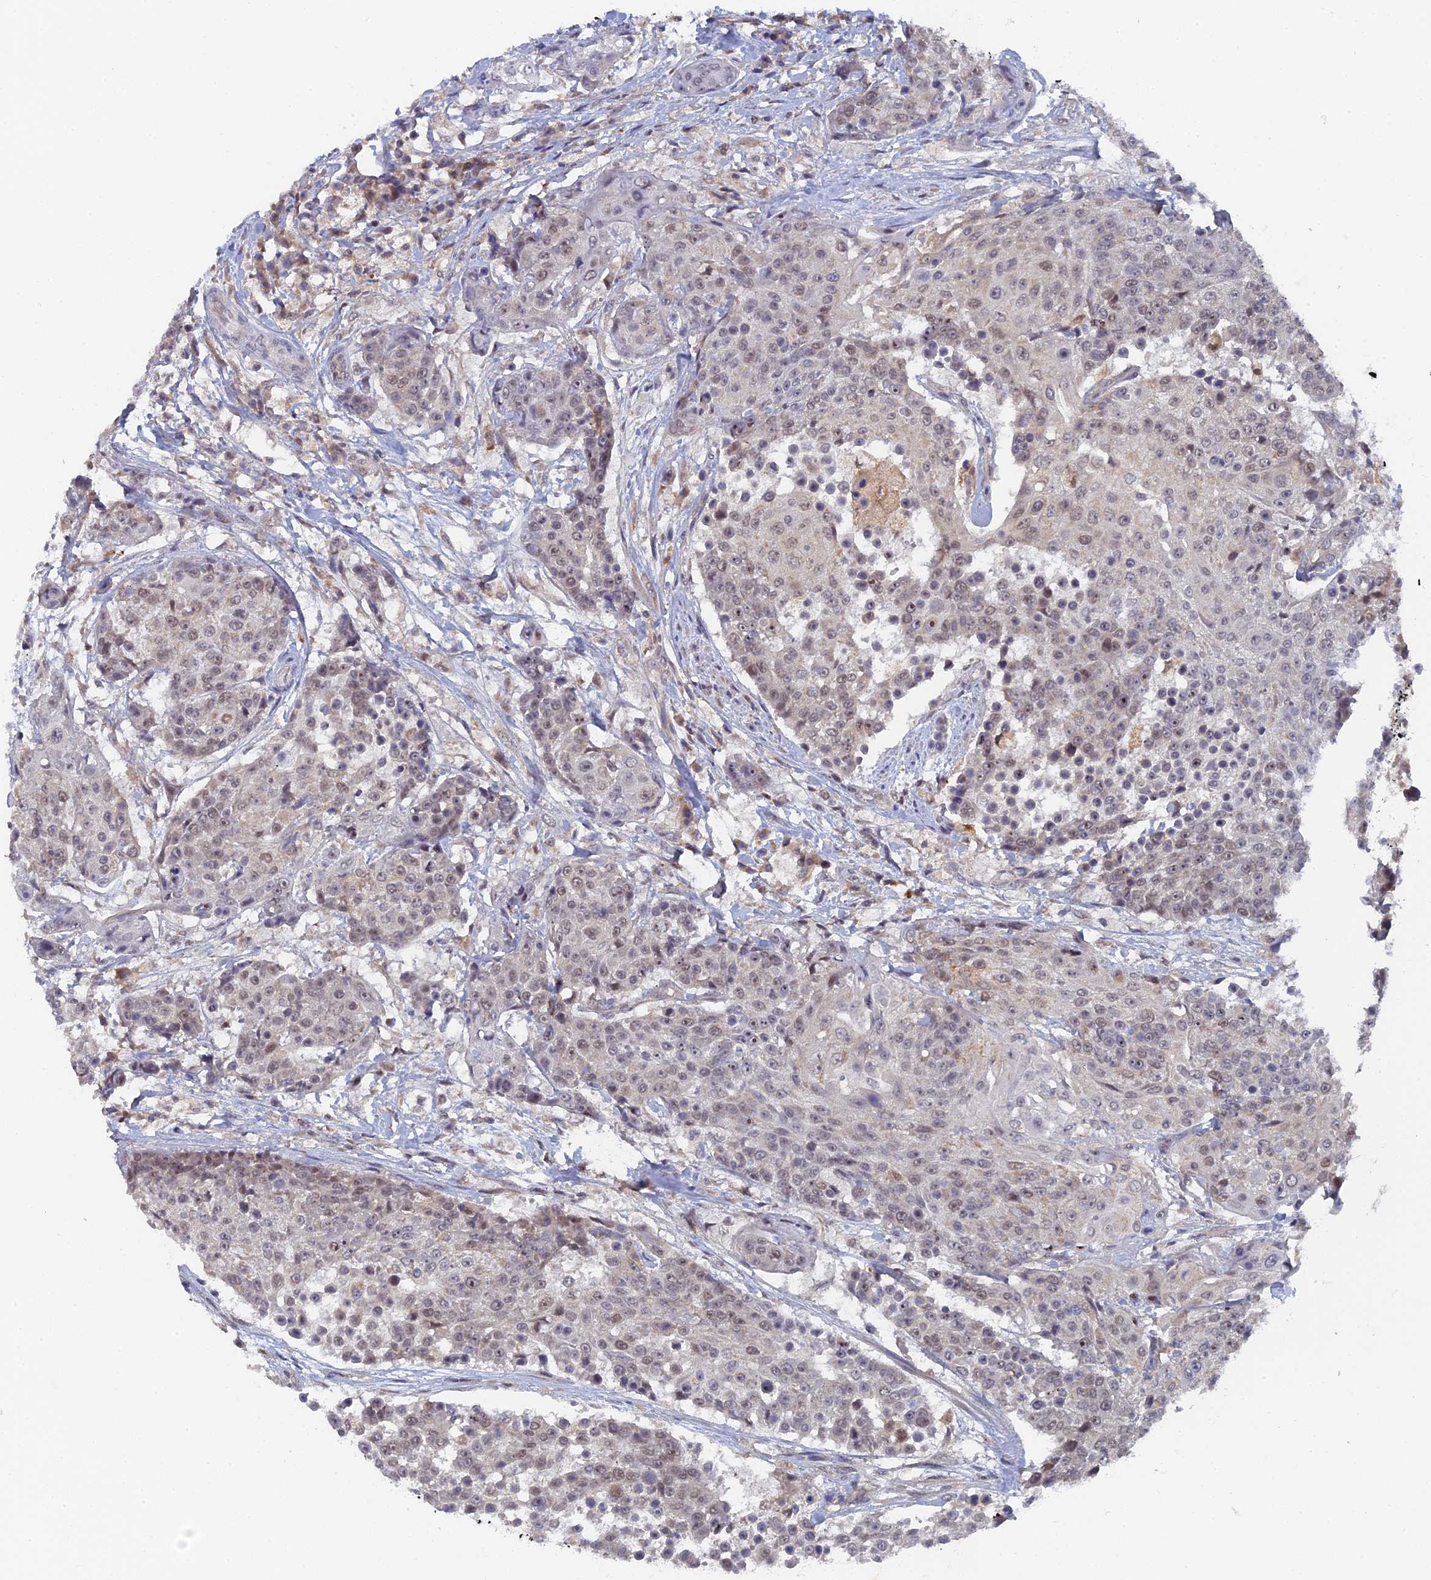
{"staining": {"intensity": "weak", "quantity": "<25%", "location": "nuclear"}, "tissue": "urothelial cancer", "cell_type": "Tumor cells", "image_type": "cancer", "snomed": [{"axis": "morphology", "description": "Urothelial carcinoma, High grade"}, {"axis": "topography", "description": "Urinary bladder"}], "caption": "Tumor cells show no significant protein expression in urothelial cancer.", "gene": "MIGA2", "patient": {"sex": "female", "age": 63}}